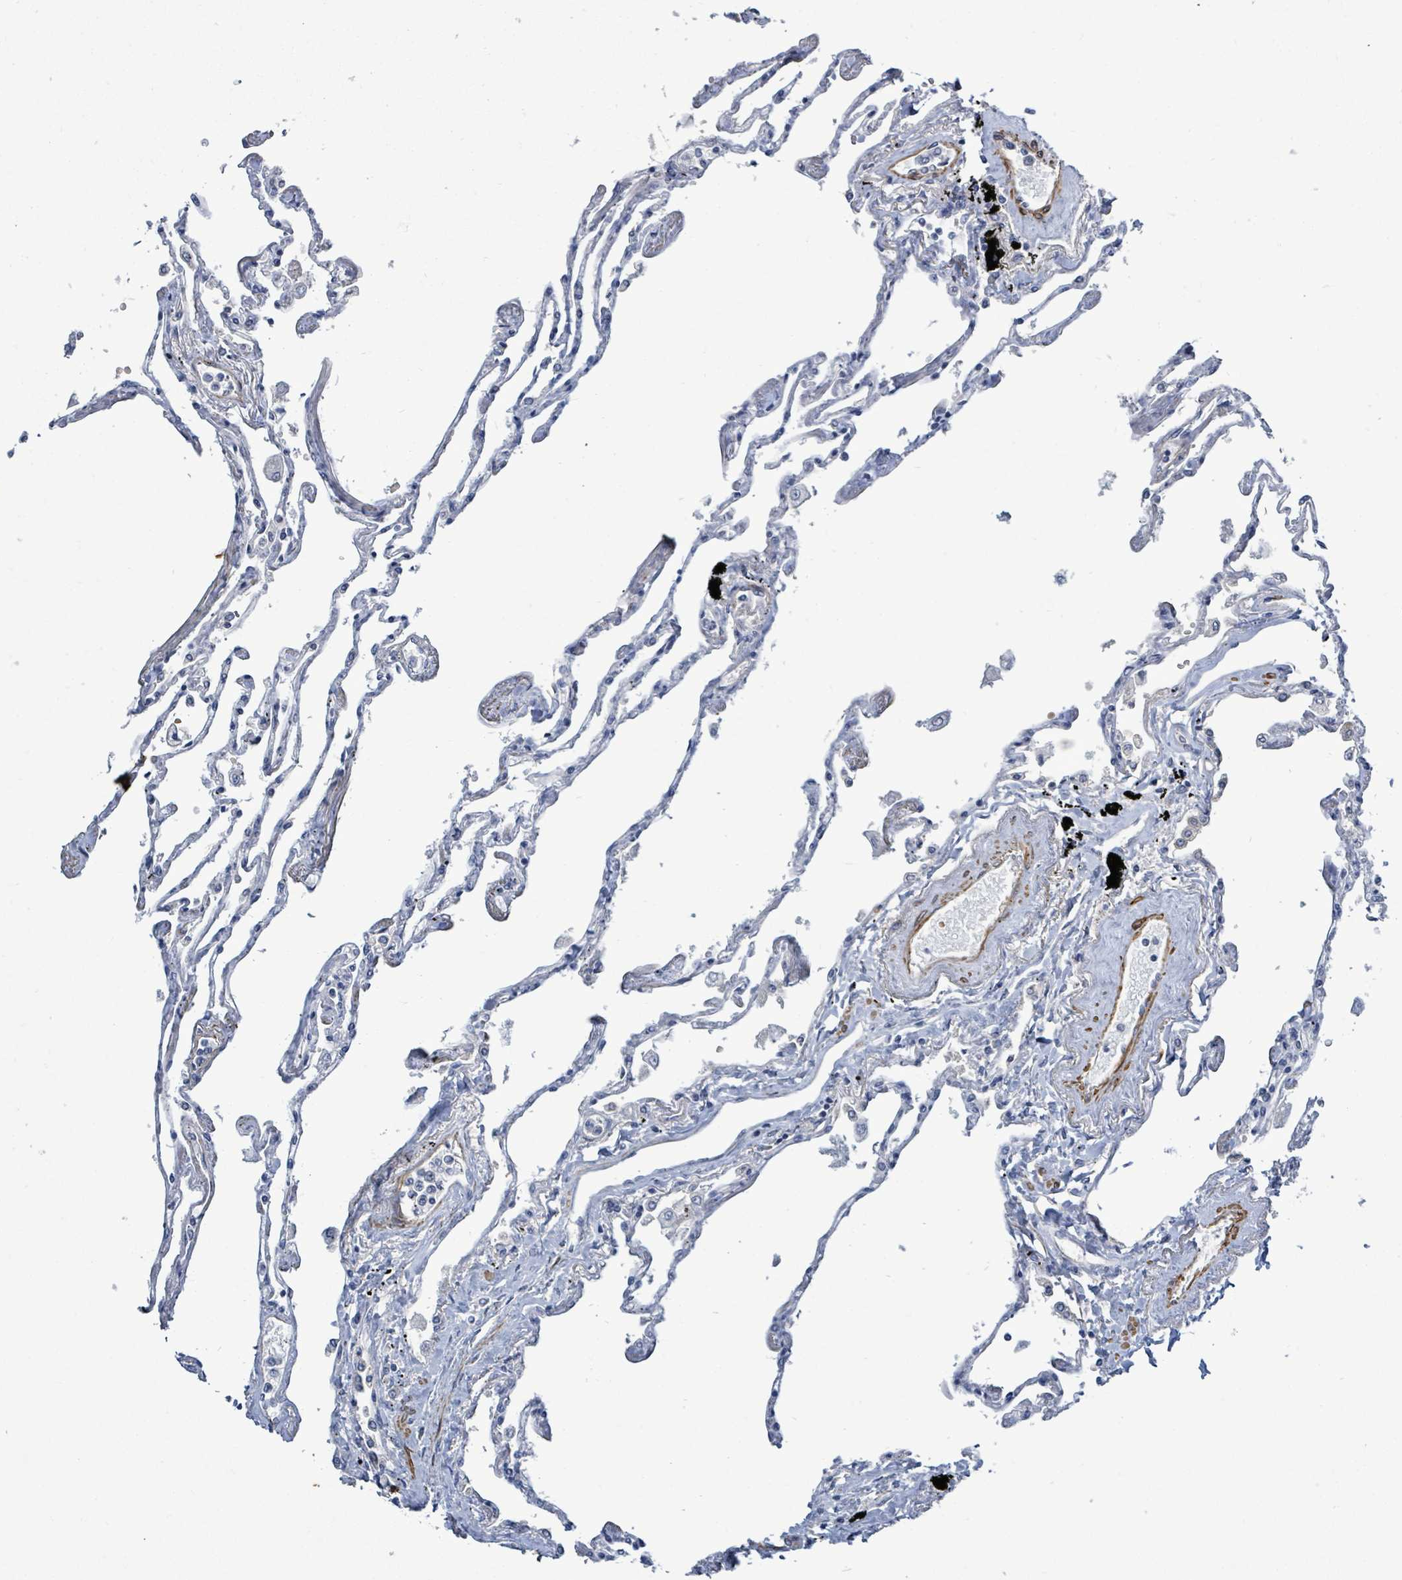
{"staining": {"intensity": "negative", "quantity": "none", "location": "none"}, "tissue": "lung", "cell_type": "Alveolar cells", "image_type": "normal", "snomed": [{"axis": "morphology", "description": "Normal tissue, NOS"}, {"axis": "topography", "description": "Lung"}], "caption": "A high-resolution micrograph shows IHC staining of normal lung, which reveals no significant staining in alveolar cells. Brightfield microscopy of IHC stained with DAB (3,3'-diaminobenzidine) (brown) and hematoxylin (blue), captured at high magnification.", "gene": "DMRTC1B", "patient": {"sex": "female", "age": 67}}